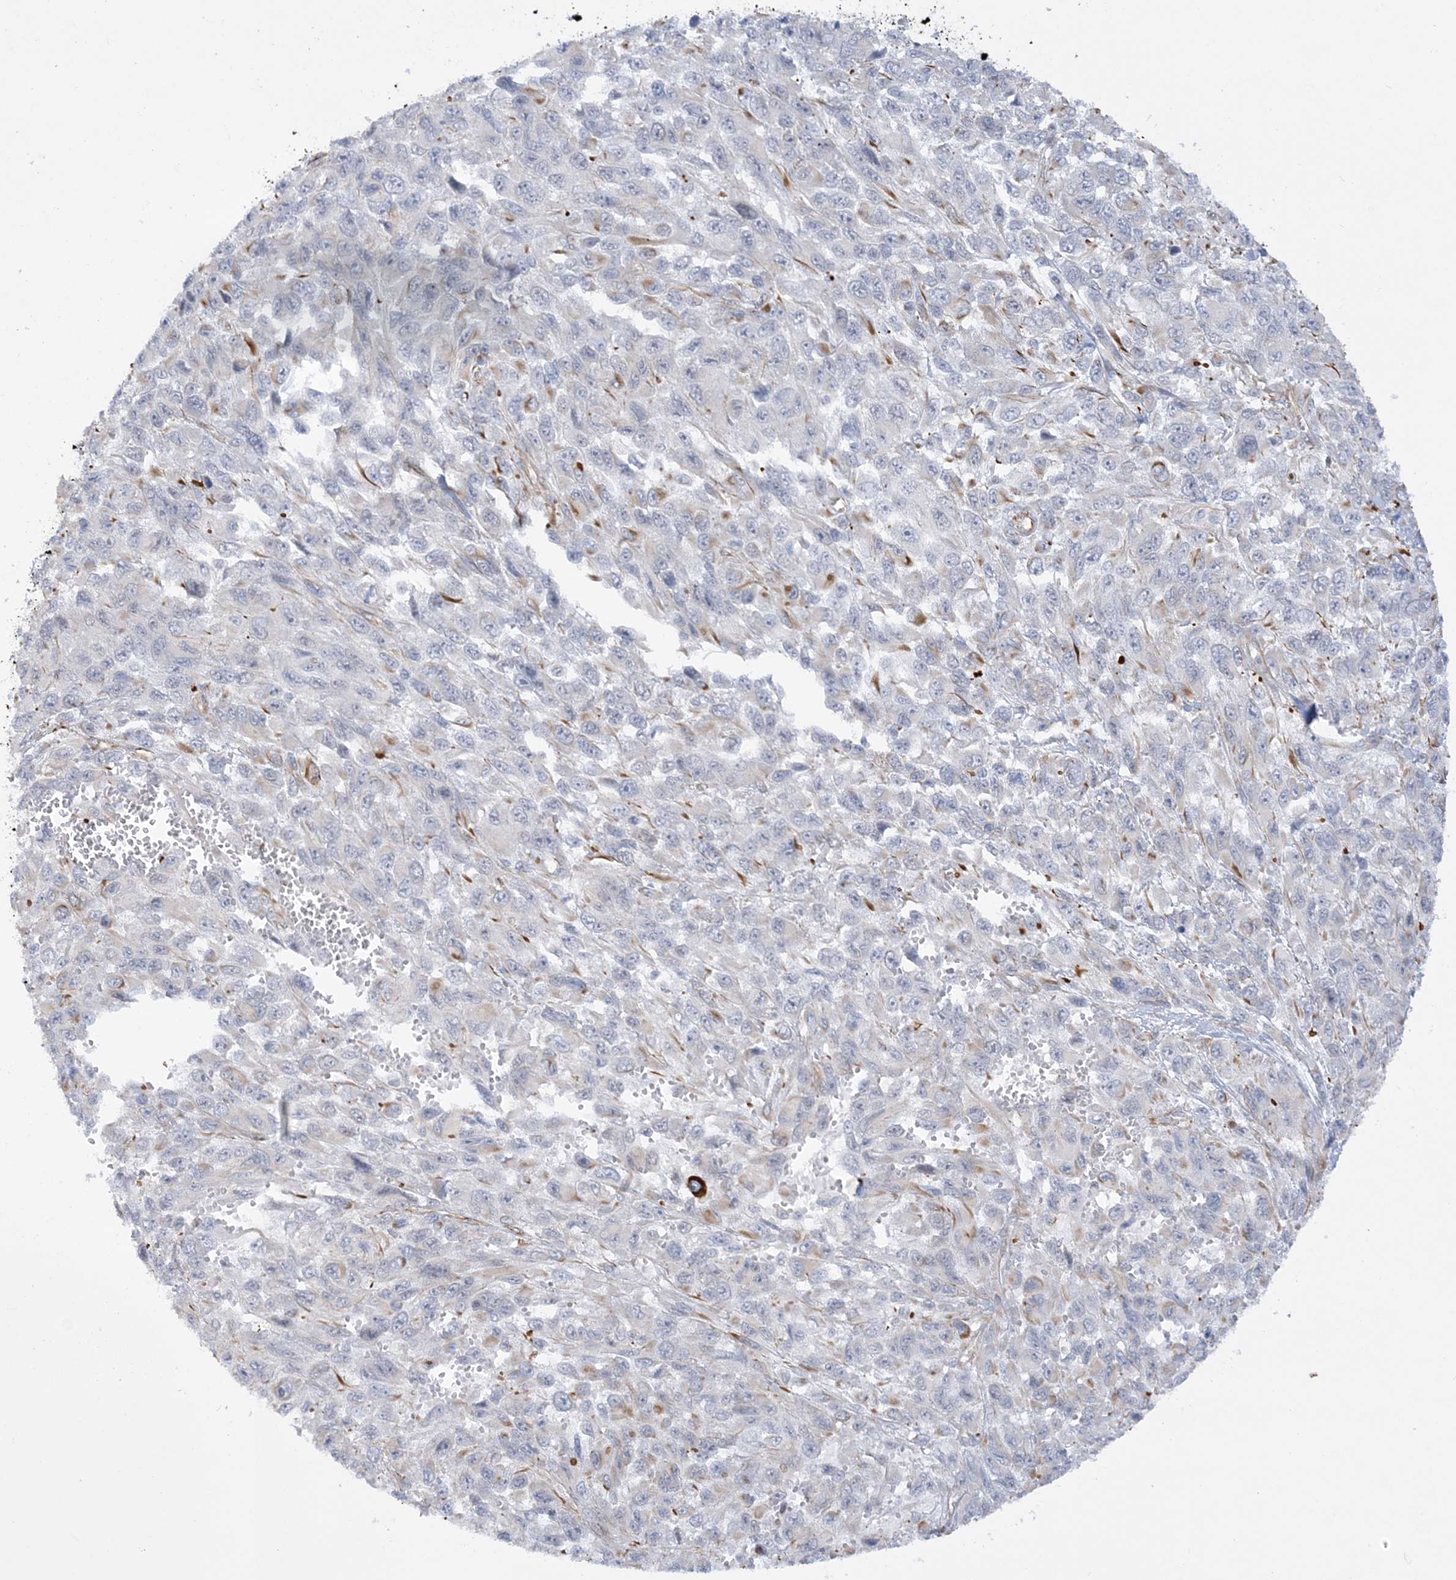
{"staining": {"intensity": "weak", "quantity": "<25%", "location": "cytoplasmic/membranous"}, "tissue": "melanoma", "cell_type": "Tumor cells", "image_type": "cancer", "snomed": [{"axis": "morphology", "description": "Malignant melanoma, NOS"}, {"axis": "topography", "description": "Skin"}], "caption": "This is a photomicrograph of IHC staining of malignant melanoma, which shows no expression in tumor cells. (Stains: DAB immunohistochemistry with hematoxylin counter stain, Microscopy: brightfield microscopy at high magnification).", "gene": "SCLT1", "patient": {"sex": "female", "age": 96}}